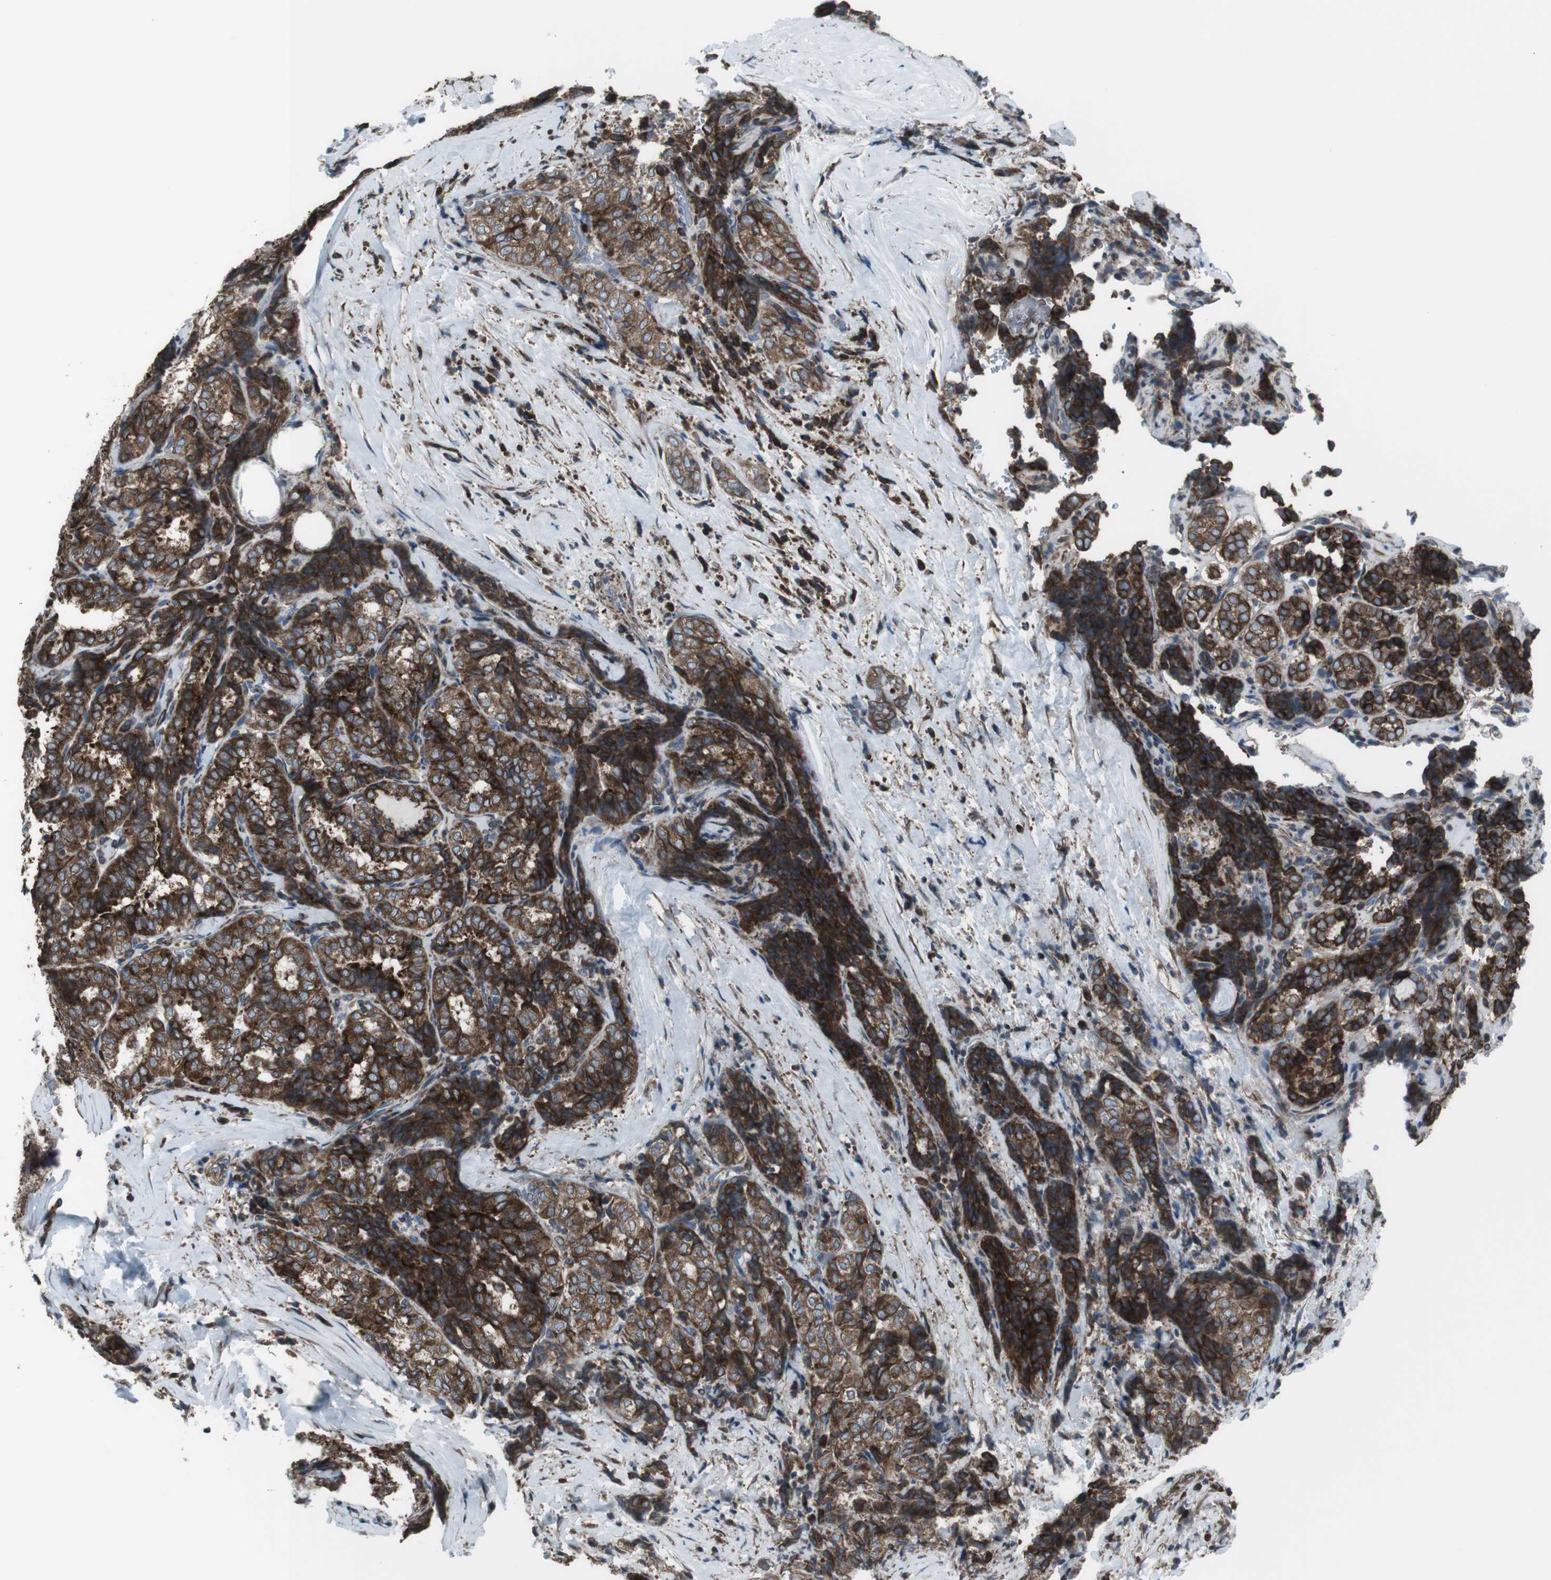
{"staining": {"intensity": "strong", "quantity": ">75%", "location": "cytoplasmic/membranous"}, "tissue": "thyroid cancer", "cell_type": "Tumor cells", "image_type": "cancer", "snomed": [{"axis": "morphology", "description": "Normal tissue, NOS"}, {"axis": "morphology", "description": "Papillary adenocarcinoma, NOS"}, {"axis": "topography", "description": "Thyroid gland"}], "caption": "Thyroid cancer (papillary adenocarcinoma) stained for a protein shows strong cytoplasmic/membranous positivity in tumor cells. (DAB IHC, brown staining for protein, blue staining for nuclei).", "gene": "LNPK", "patient": {"sex": "female", "age": 30}}